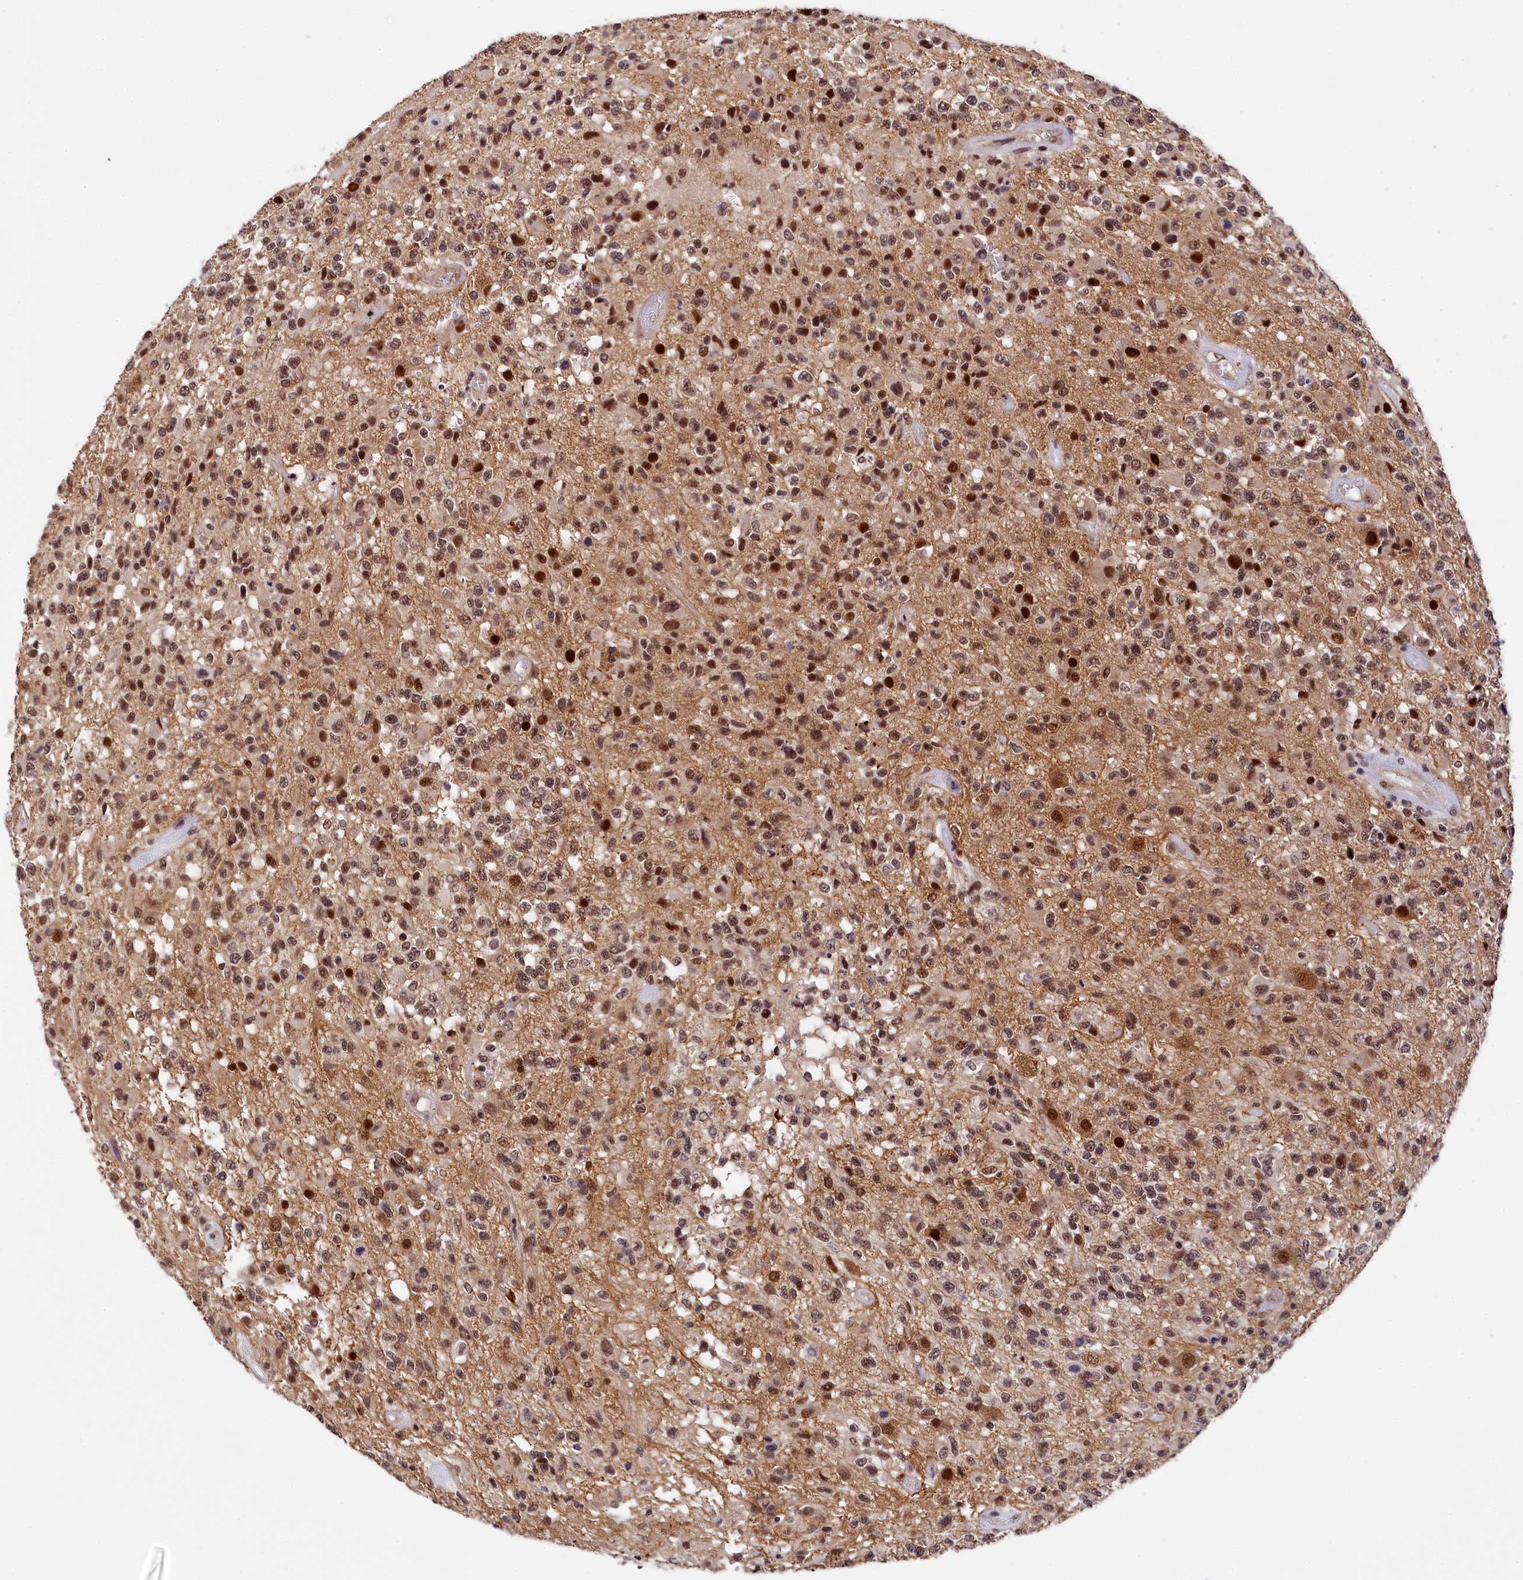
{"staining": {"intensity": "strong", "quantity": "25%-75%", "location": "nuclear"}, "tissue": "glioma", "cell_type": "Tumor cells", "image_type": "cancer", "snomed": [{"axis": "morphology", "description": "Glioma, malignant, High grade"}, {"axis": "morphology", "description": "Glioblastoma, NOS"}, {"axis": "topography", "description": "Brain"}], "caption": "Immunohistochemical staining of human high-grade glioma (malignant) displays high levels of strong nuclear staining in approximately 25%-75% of tumor cells.", "gene": "ADIG", "patient": {"sex": "male", "age": 60}}